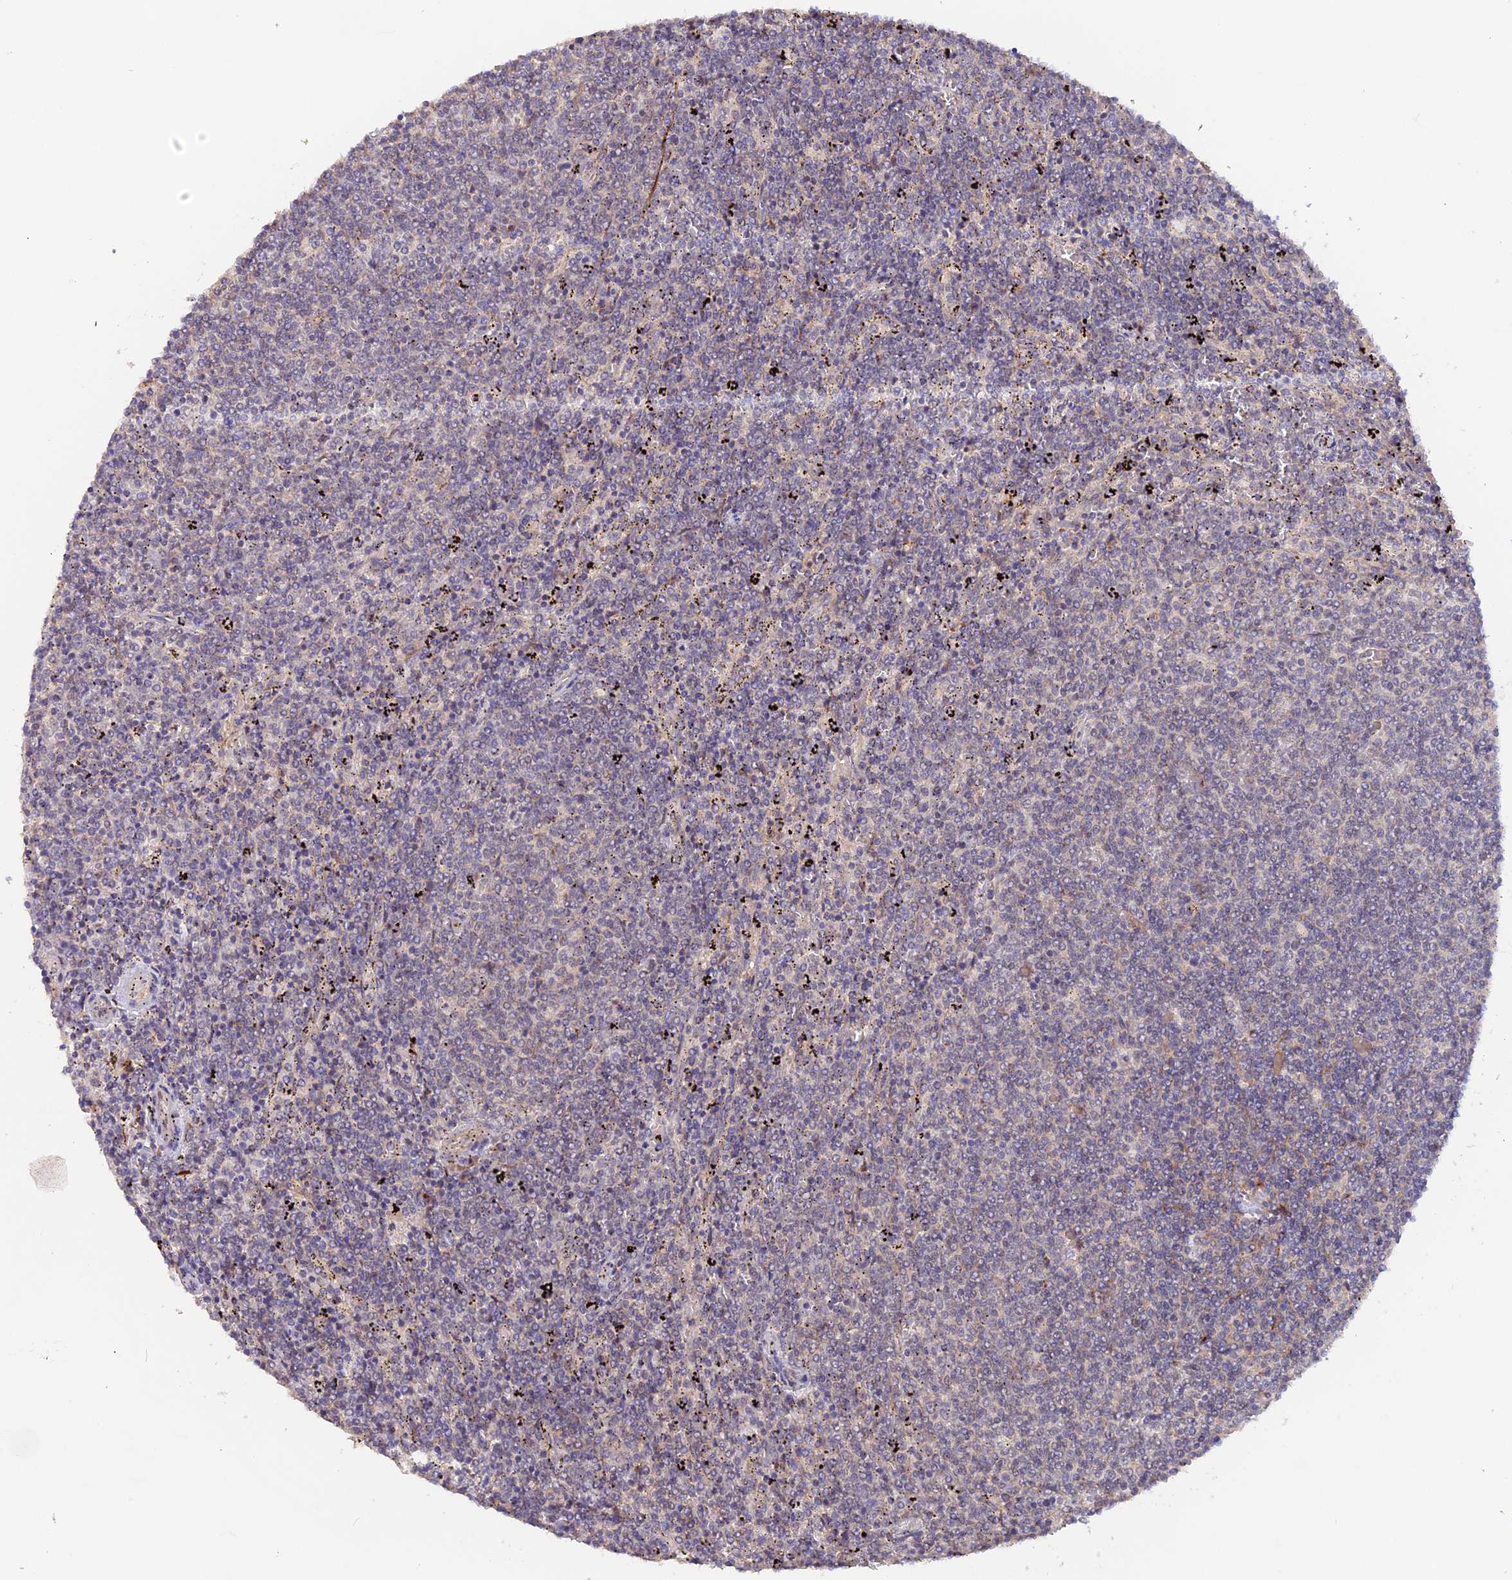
{"staining": {"intensity": "negative", "quantity": "none", "location": "none"}, "tissue": "lymphoma", "cell_type": "Tumor cells", "image_type": "cancer", "snomed": [{"axis": "morphology", "description": "Malignant lymphoma, non-Hodgkin's type, Low grade"}, {"axis": "topography", "description": "Spleen"}], "caption": "High power microscopy micrograph of an immunohistochemistry image of lymphoma, revealing no significant staining in tumor cells.", "gene": "TANGO6", "patient": {"sex": "female", "age": 50}}